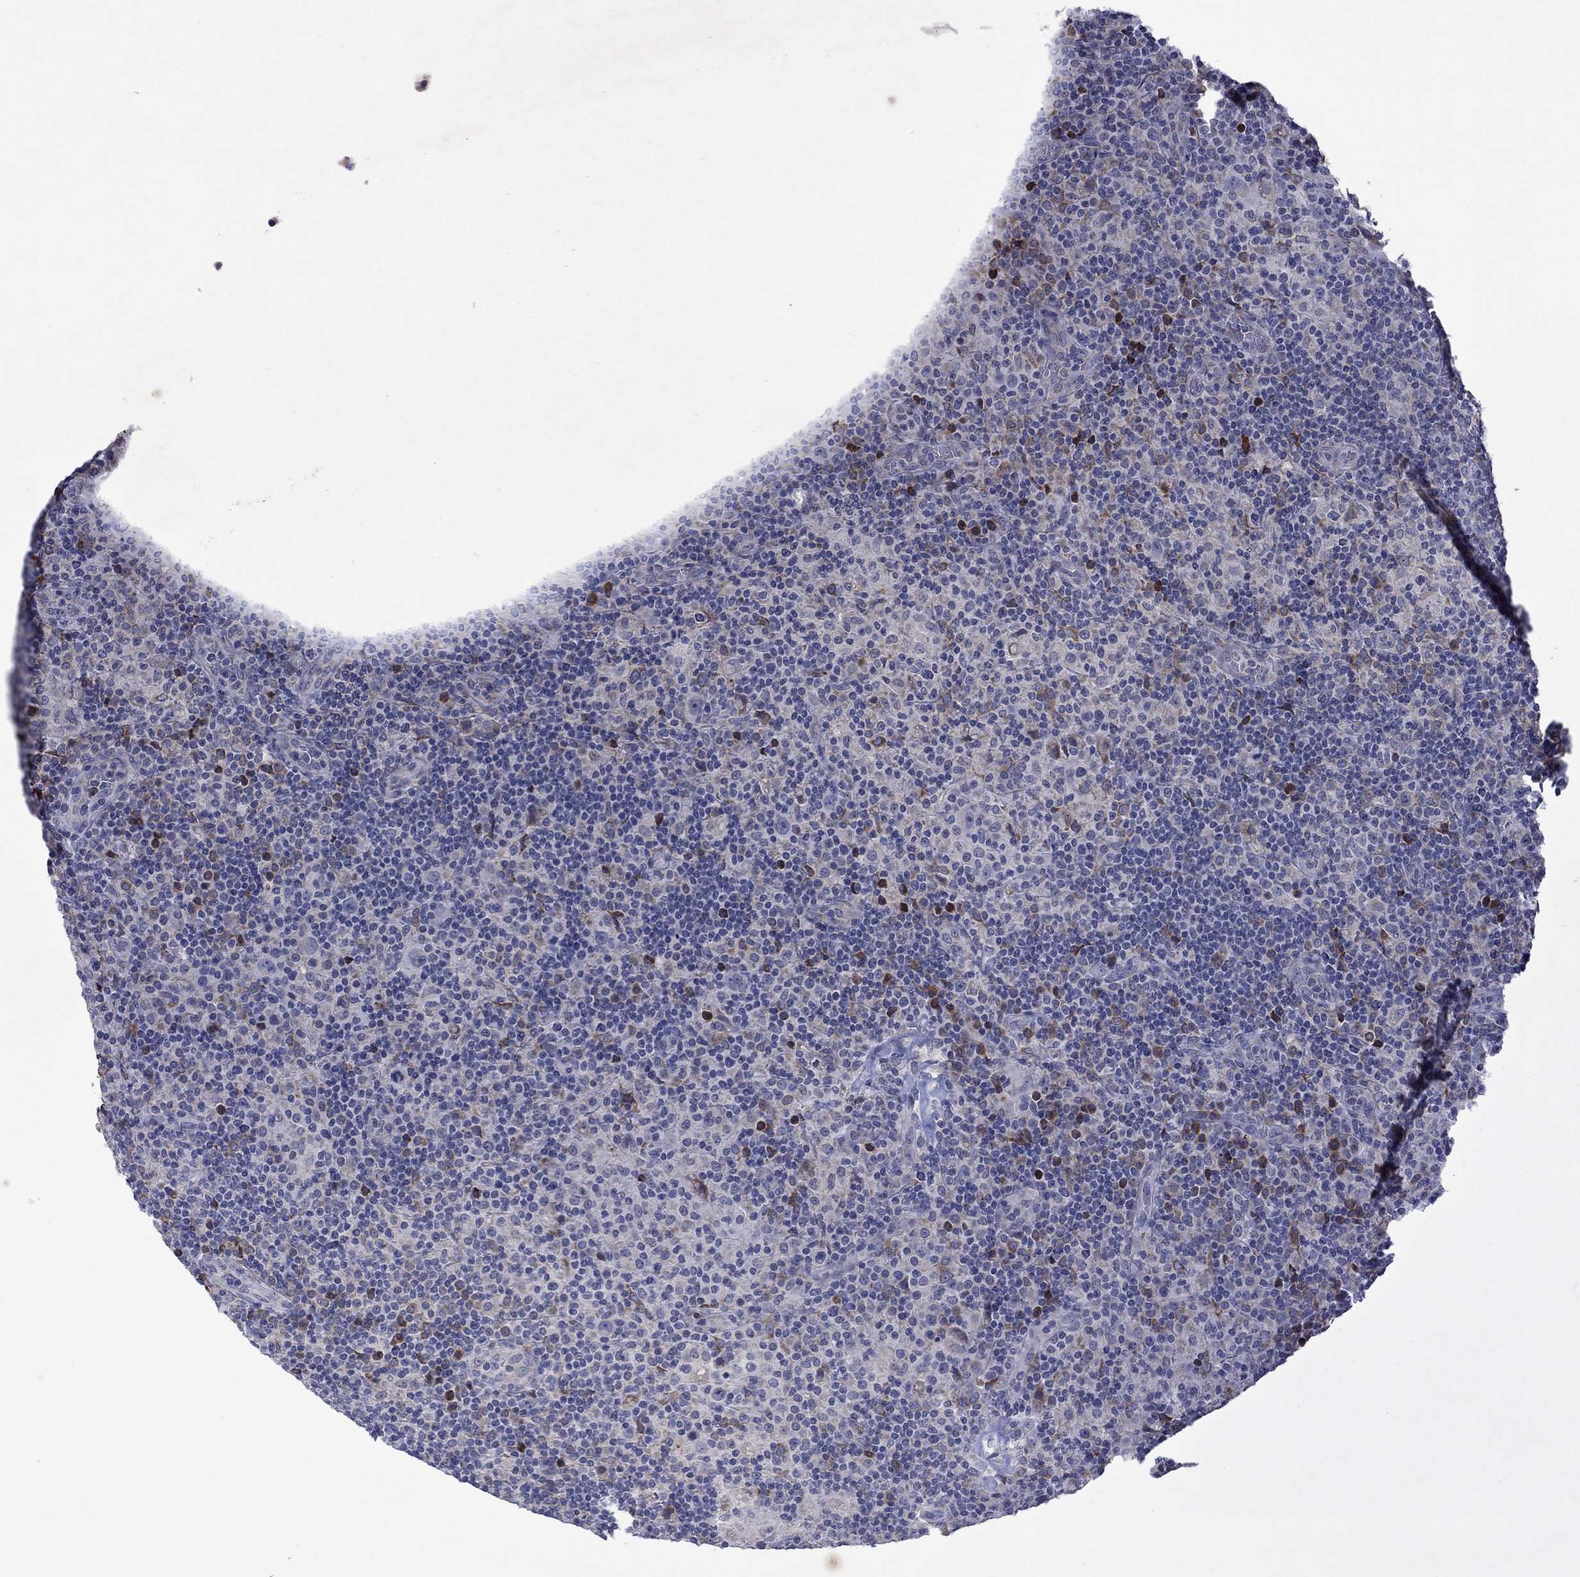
{"staining": {"intensity": "negative", "quantity": "none", "location": "none"}, "tissue": "lymphoma", "cell_type": "Tumor cells", "image_type": "cancer", "snomed": [{"axis": "morphology", "description": "Hodgkin's disease, NOS"}, {"axis": "topography", "description": "Lymph node"}], "caption": "Hodgkin's disease stained for a protein using immunohistochemistry exhibits no positivity tumor cells.", "gene": "TMEM97", "patient": {"sex": "male", "age": 70}}